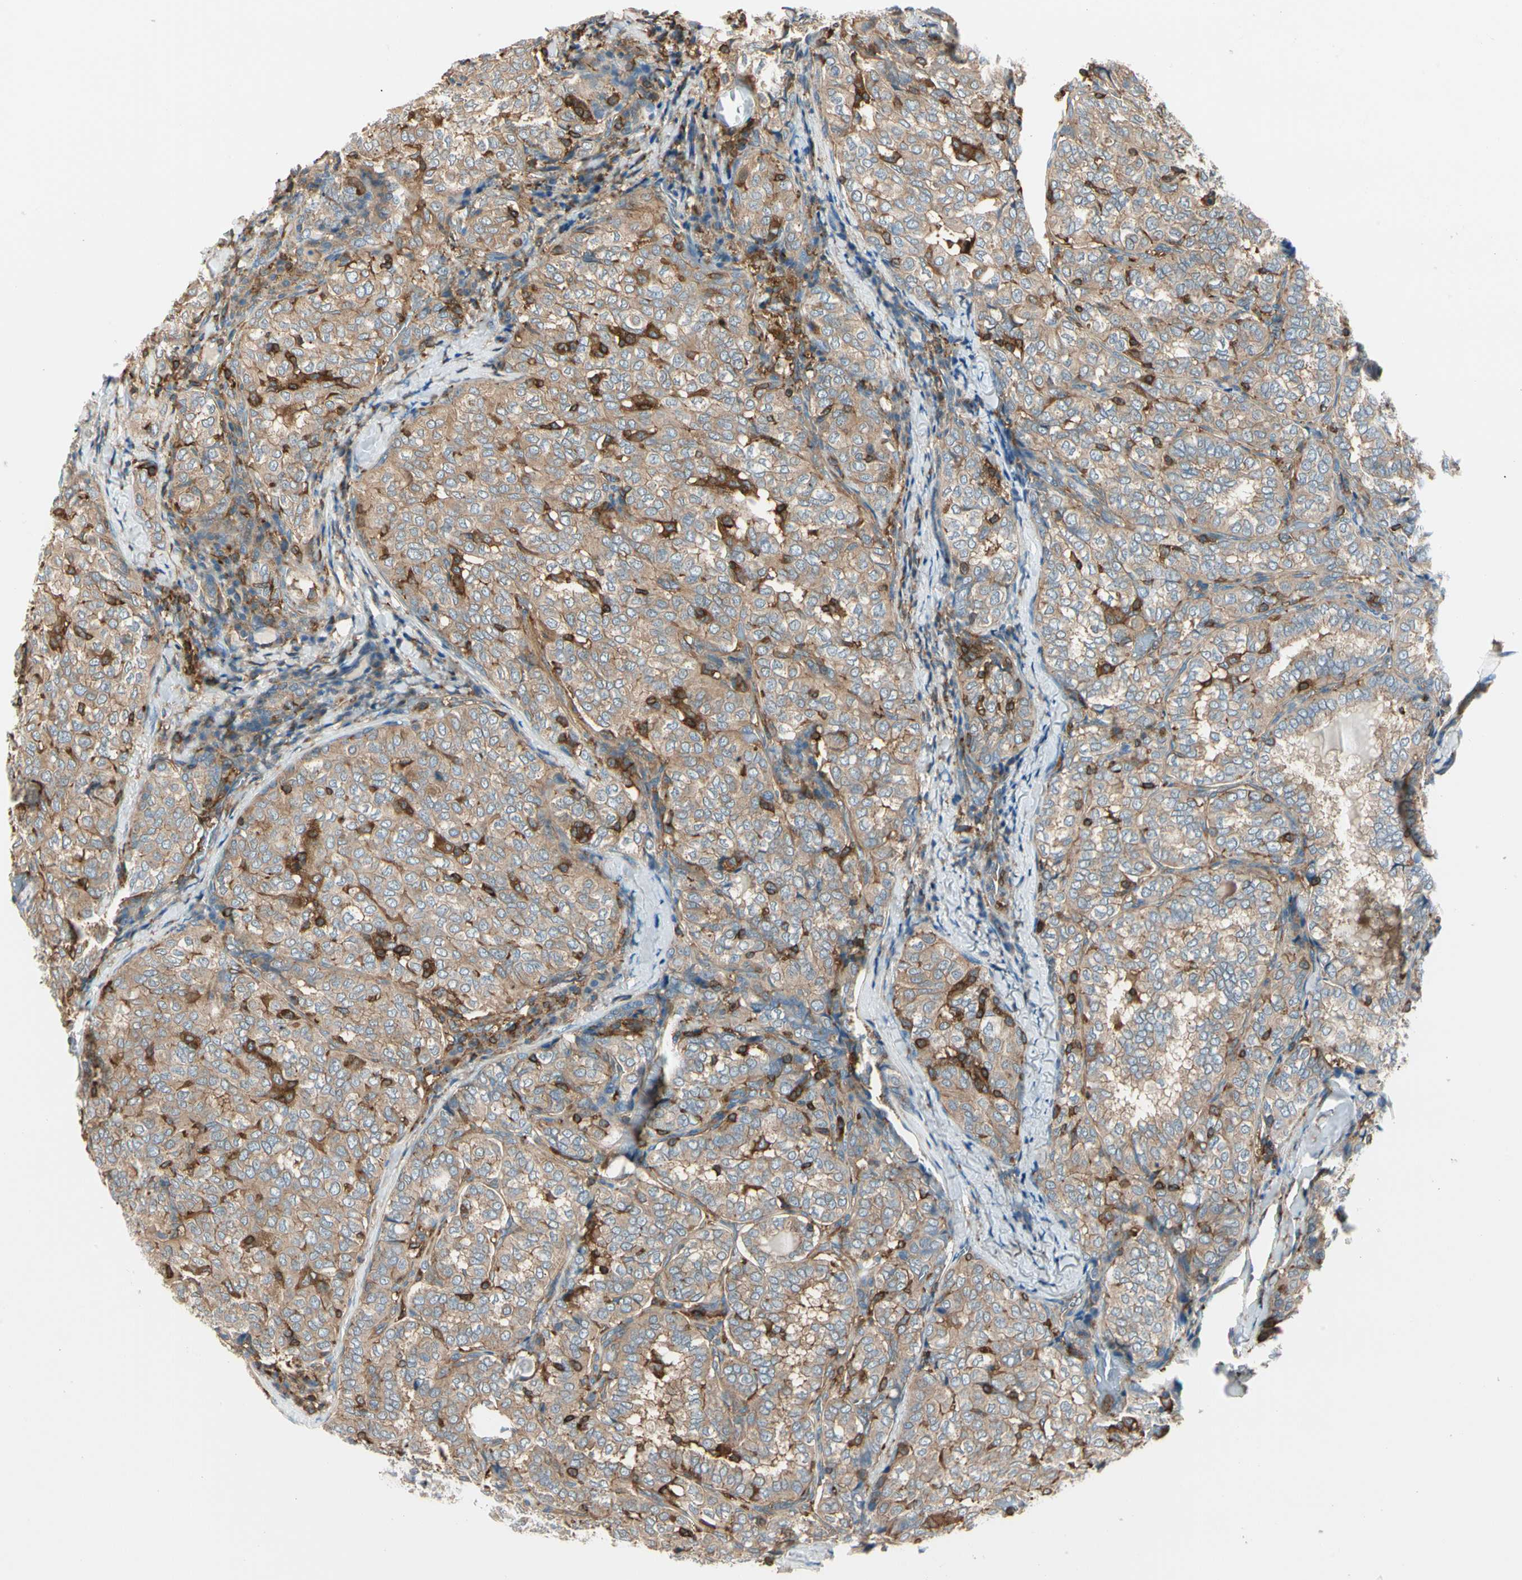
{"staining": {"intensity": "weak", "quantity": ">75%", "location": "cytoplasmic/membranous"}, "tissue": "thyroid cancer", "cell_type": "Tumor cells", "image_type": "cancer", "snomed": [{"axis": "morphology", "description": "Normal tissue, NOS"}, {"axis": "morphology", "description": "Papillary adenocarcinoma, NOS"}, {"axis": "topography", "description": "Thyroid gland"}], "caption": "Weak cytoplasmic/membranous protein staining is seen in approximately >75% of tumor cells in thyroid cancer (papillary adenocarcinoma). (IHC, brightfield microscopy, high magnification).", "gene": "CAPZA2", "patient": {"sex": "female", "age": 30}}